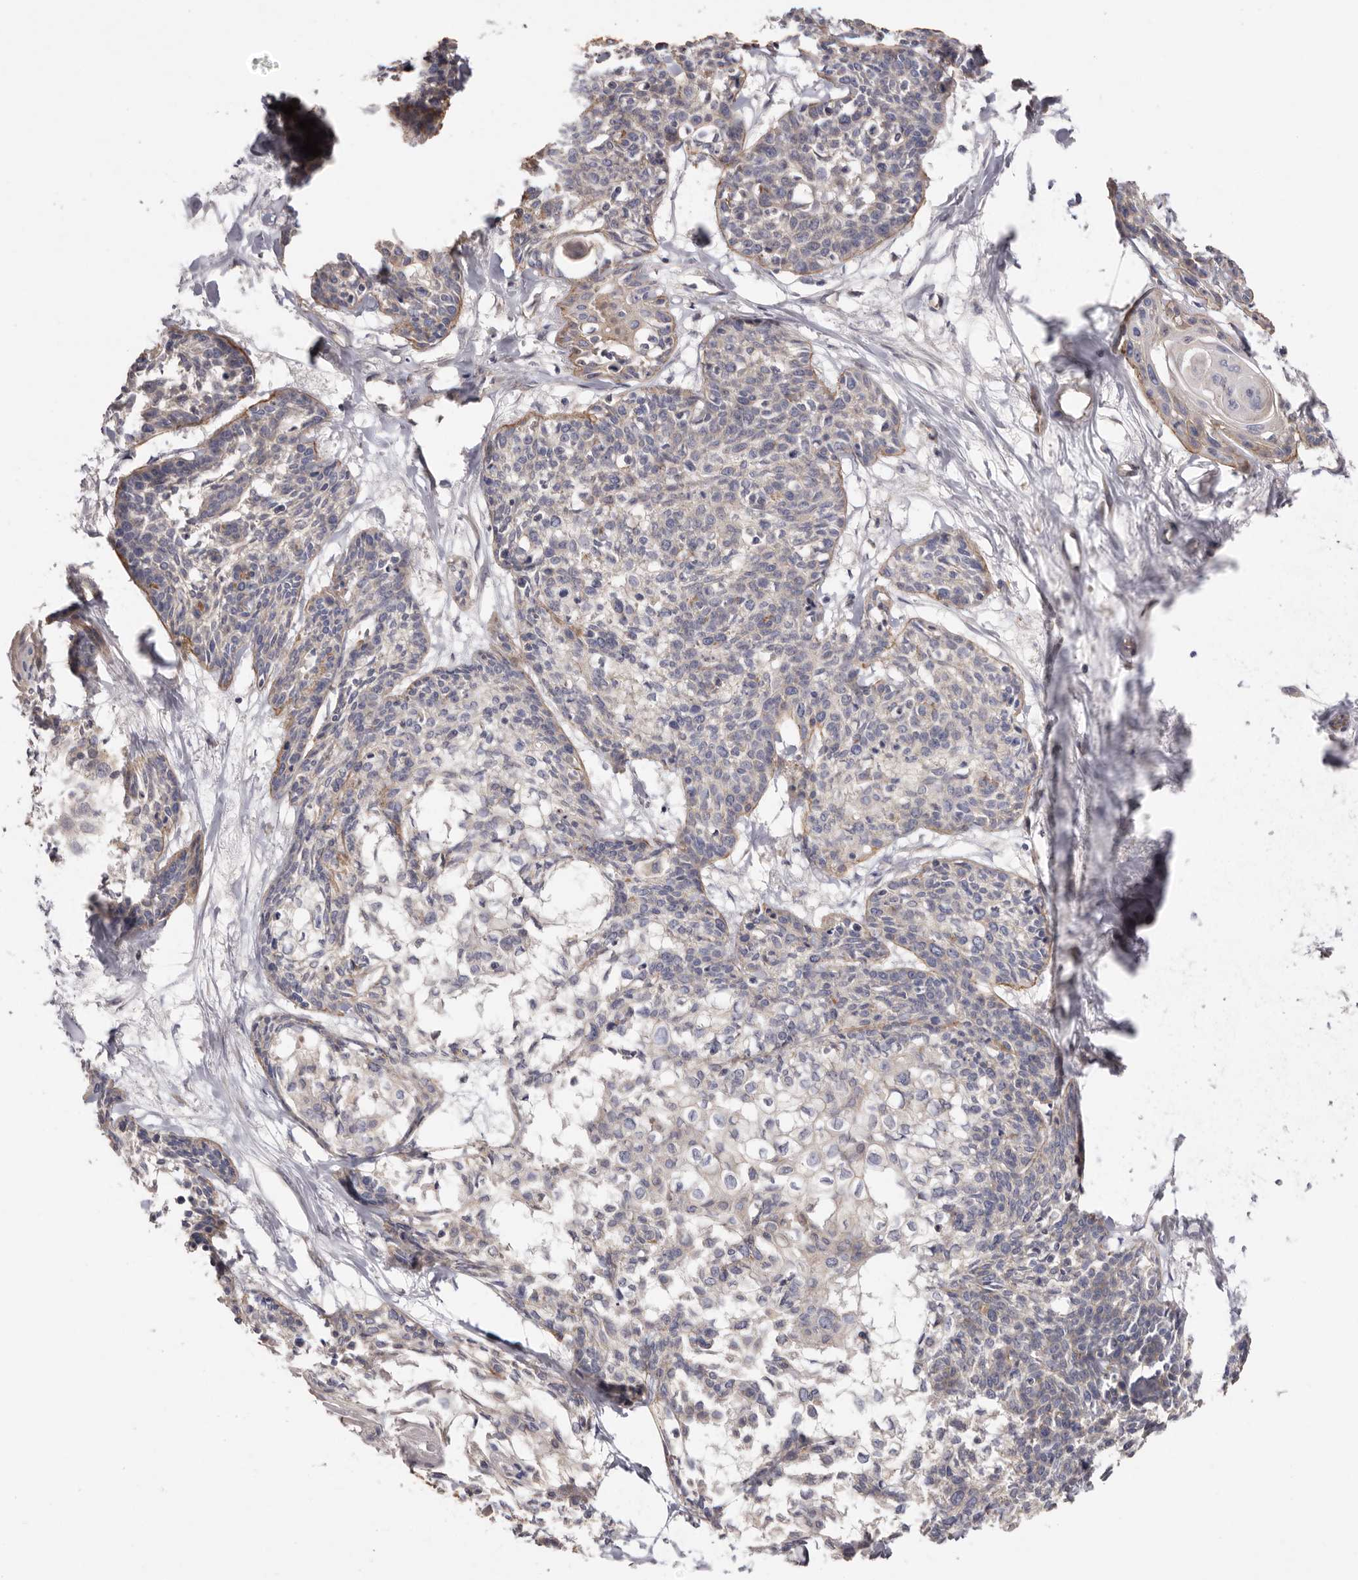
{"staining": {"intensity": "weak", "quantity": "<25%", "location": "cytoplasmic/membranous"}, "tissue": "cervical cancer", "cell_type": "Tumor cells", "image_type": "cancer", "snomed": [{"axis": "morphology", "description": "Squamous cell carcinoma, NOS"}, {"axis": "topography", "description": "Cervix"}], "caption": "Immunohistochemistry (IHC) of cervical squamous cell carcinoma exhibits no positivity in tumor cells.", "gene": "FAM167B", "patient": {"sex": "female", "age": 57}}